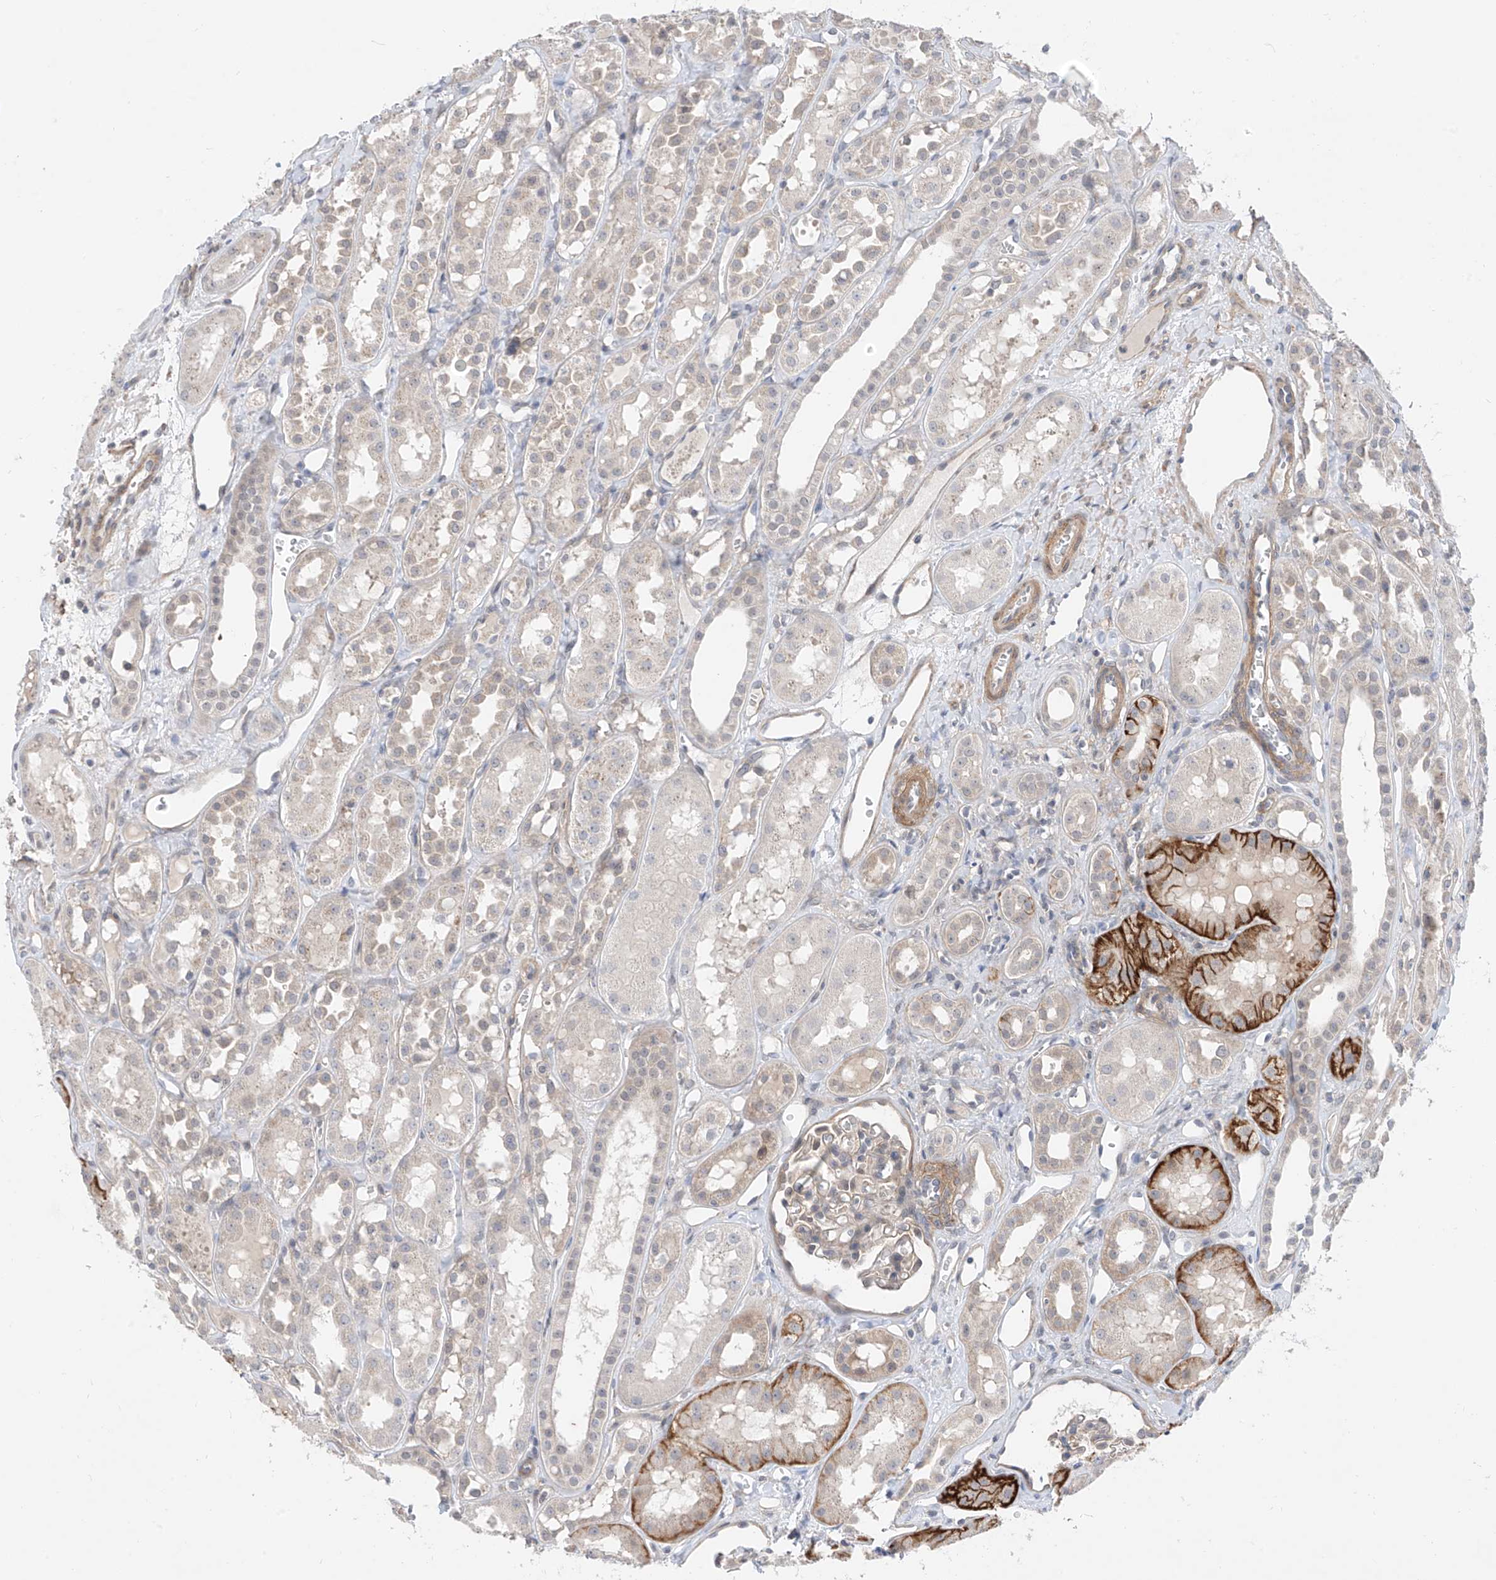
{"staining": {"intensity": "weak", "quantity": "25%-75%", "location": "cytoplasmic/membranous"}, "tissue": "kidney", "cell_type": "Cells in glomeruli", "image_type": "normal", "snomed": [{"axis": "morphology", "description": "Normal tissue, NOS"}, {"axis": "topography", "description": "Kidney"}], "caption": "Immunohistochemical staining of normal kidney displays low levels of weak cytoplasmic/membranous positivity in approximately 25%-75% of cells in glomeruli. (IHC, brightfield microscopy, high magnification).", "gene": "ABLIM2", "patient": {"sex": "male", "age": 16}}